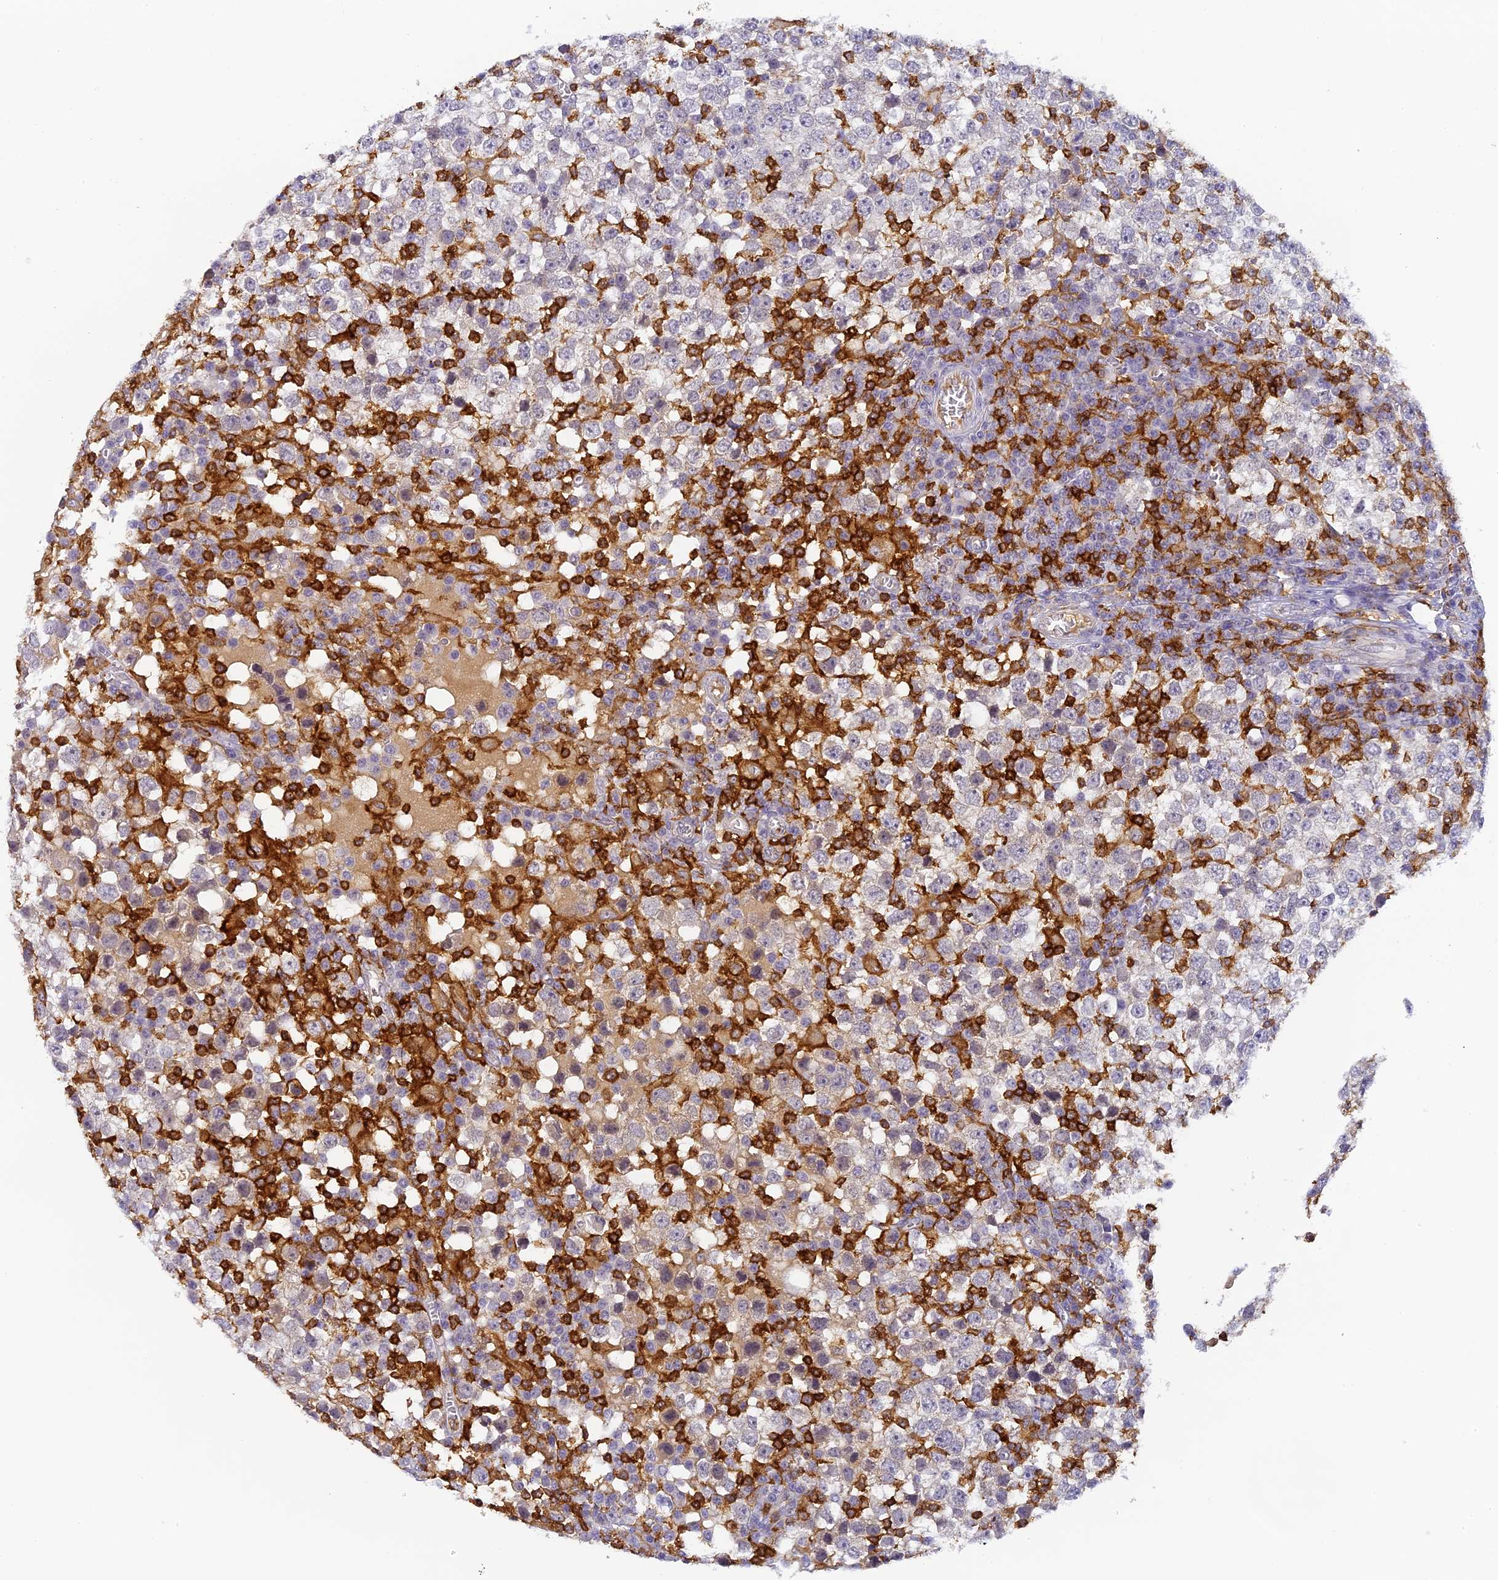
{"staining": {"intensity": "negative", "quantity": "none", "location": "none"}, "tissue": "testis cancer", "cell_type": "Tumor cells", "image_type": "cancer", "snomed": [{"axis": "morphology", "description": "Seminoma, NOS"}, {"axis": "topography", "description": "Testis"}], "caption": "This is an immunohistochemistry (IHC) histopathology image of human testis seminoma. There is no positivity in tumor cells.", "gene": "FYB1", "patient": {"sex": "male", "age": 65}}